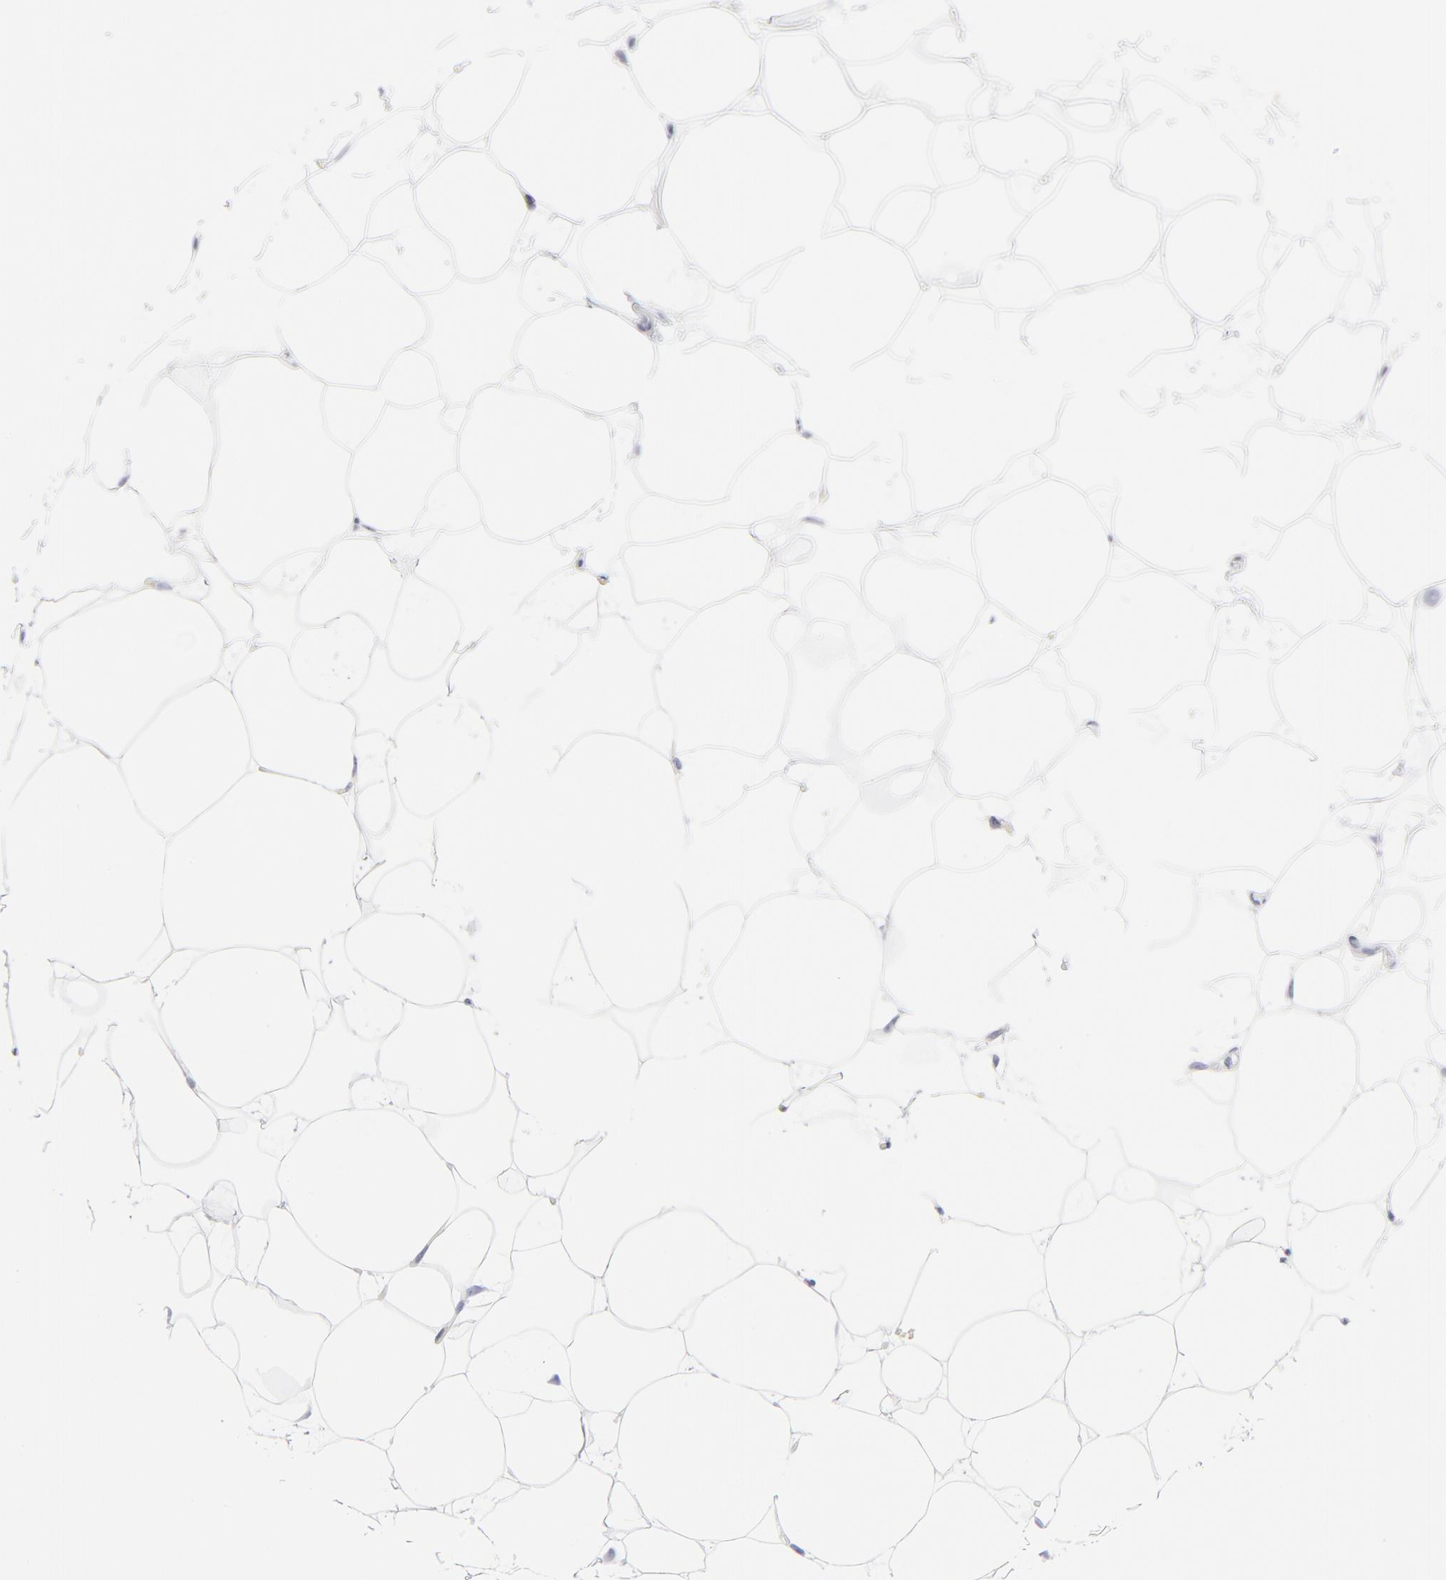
{"staining": {"intensity": "negative", "quantity": "none", "location": "none"}, "tissue": "adipose tissue", "cell_type": "Adipocytes", "image_type": "normal", "snomed": [{"axis": "morphology", "description": "Normal tissue, NOS"}, {"axis": "morphology", "description": "Duct carcinoma"}, {"axis": "topography", "description": "Breast"}, {"axis": "topography", "description": "Adipose tissue"}], "caption": "Adipocytes show no significant protein positivity in benign adipose tissue.", "gene": "CD2", "patient": {"sex": "female", "age": 37}}